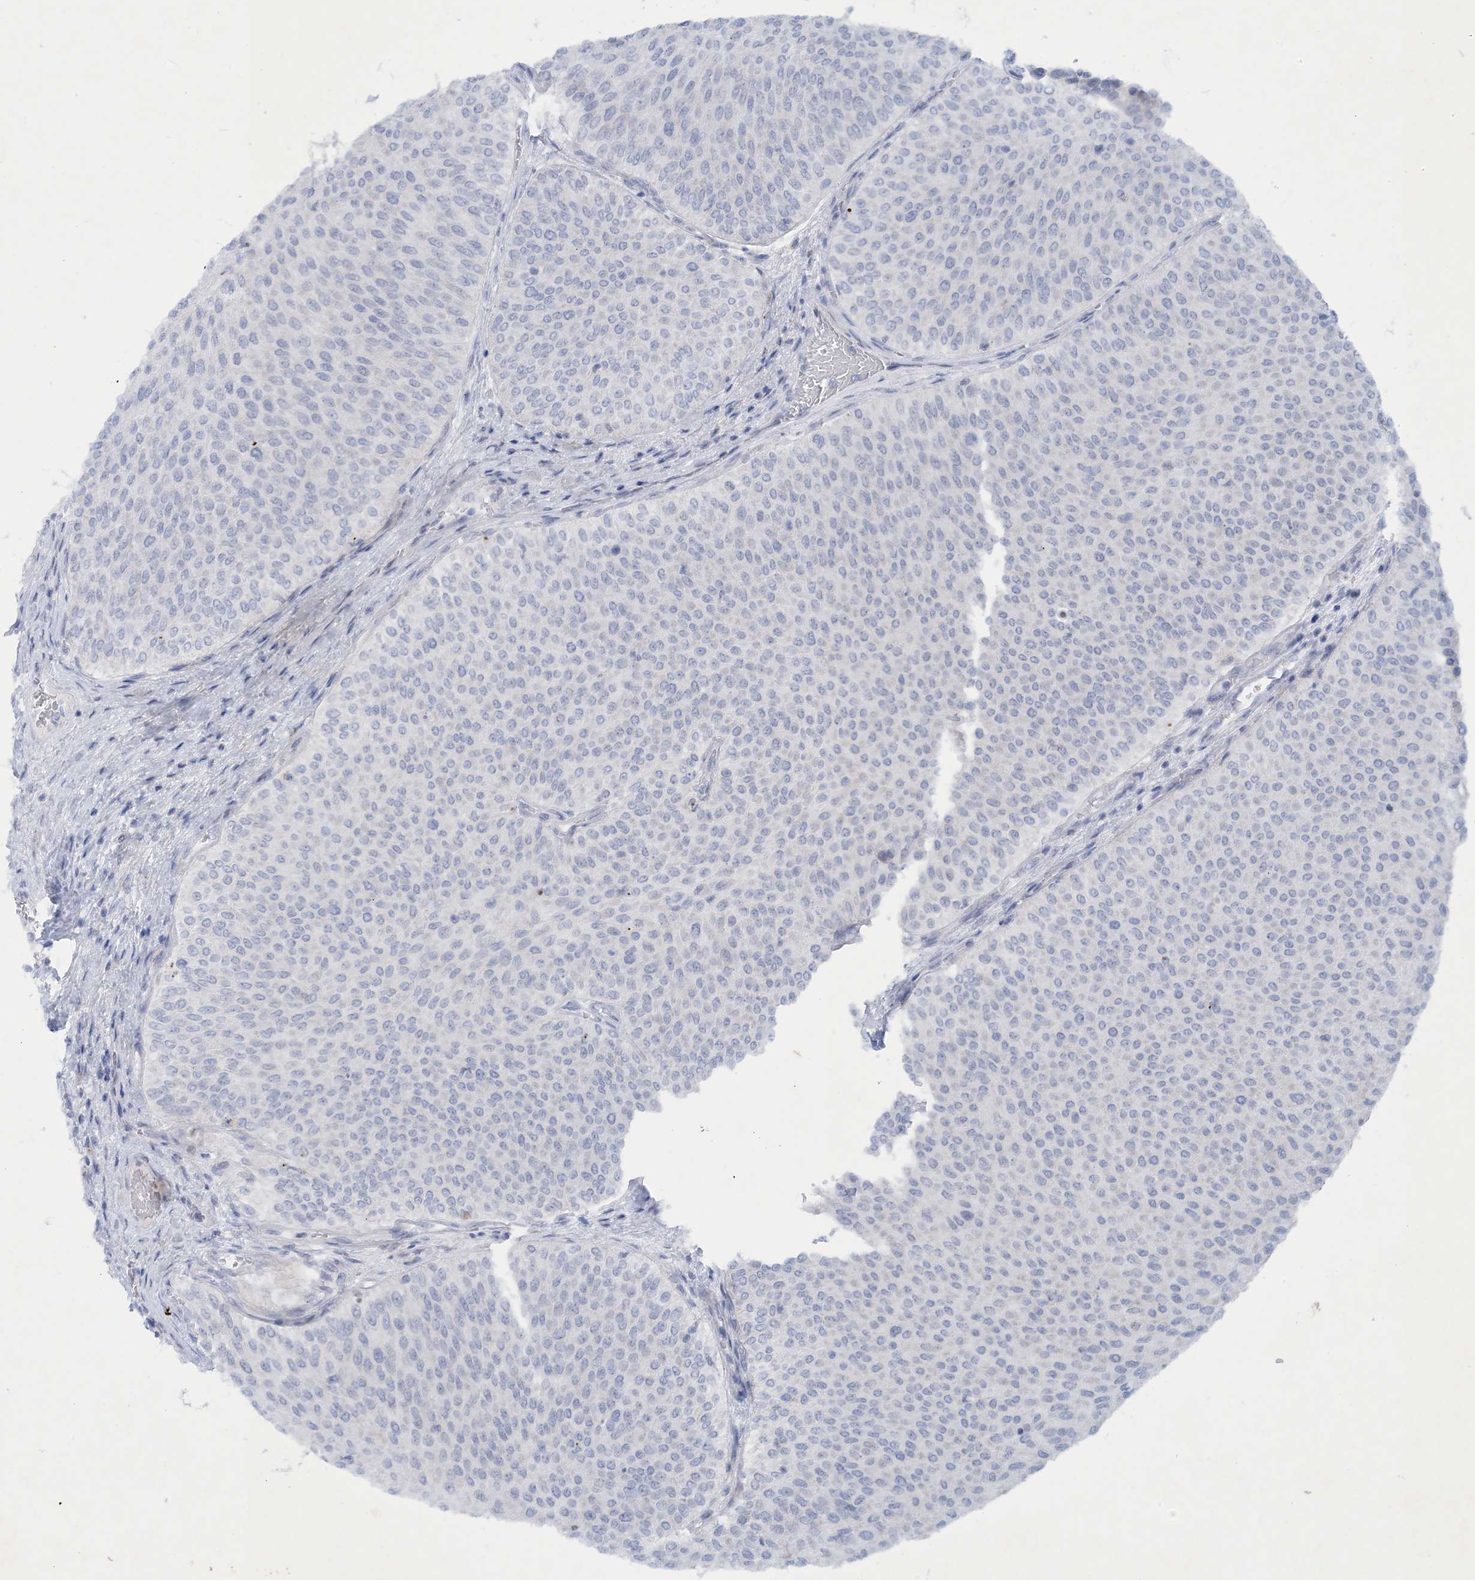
{"staining": {"intensity": "negative", "quantity": "none", "location": "none"}, "tissue": "urothelial cancer", "cell_type": "Tumor cells", "image_type": "cancer", "snomed": [{"axis": "morphology", "description": "Urothelial carcinoma, Low grade"}, {"axis": "topography", "description": "Urinary bladder"}], "caption": "The micrograph displays no staining of tumor cells in urothelial cancer. (DAB IHC visualized using brightfield microscopy, high magnification).", "gene": "GABRG1", "patient": {"sex": "male", "age": 78}}